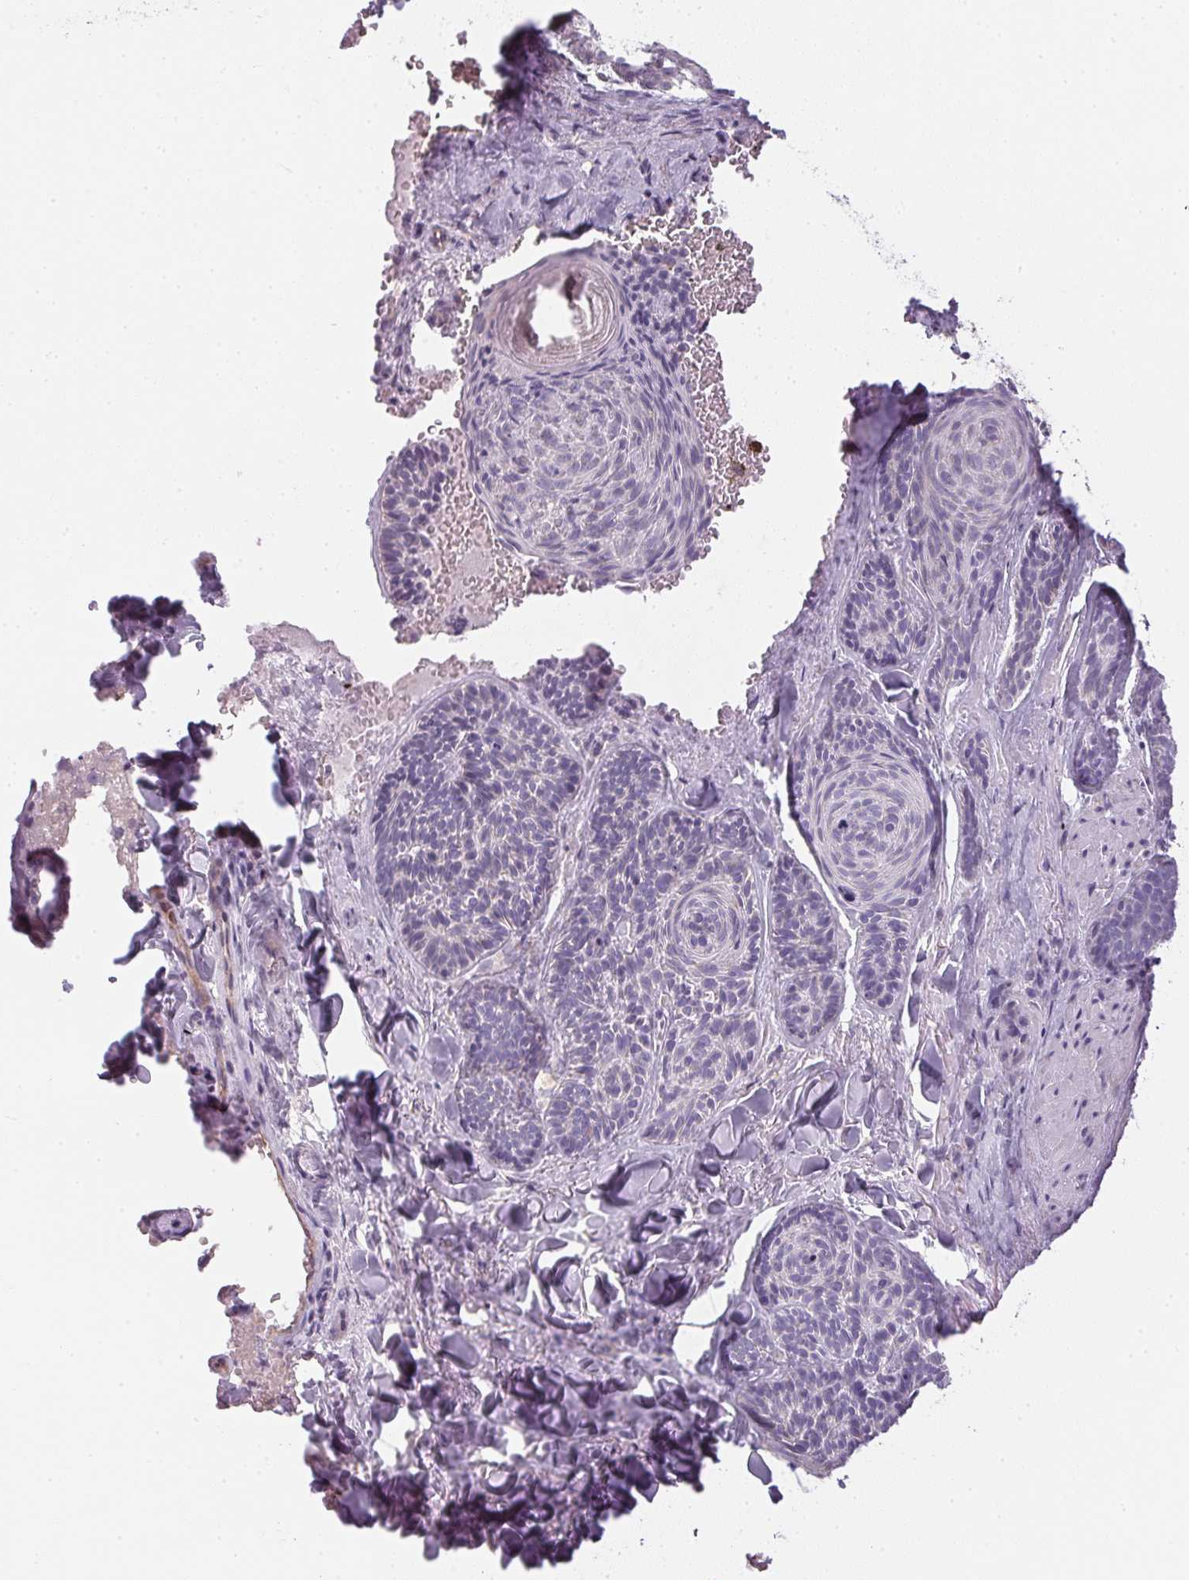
{"staining": {"intensity": "negative", "quantity": "none", "location": "none"}, "tissue": "skin cancer", "cell_type": "Tumor cells", "image_type": "cancer", "snomed": [{"axis": "morphology", "description": "Basal cell carcinoma"}, {"axis": "topography", "description": "Skin"}], "caption": "DAB (3,3'-diaminobenzidine) immunohistochemical staining of basal cell carcinoma (skin) exhibits no significant positivity in tumor cells.", "gene": "SMYD1", "patient": {"sex": "male", "age": 81}}